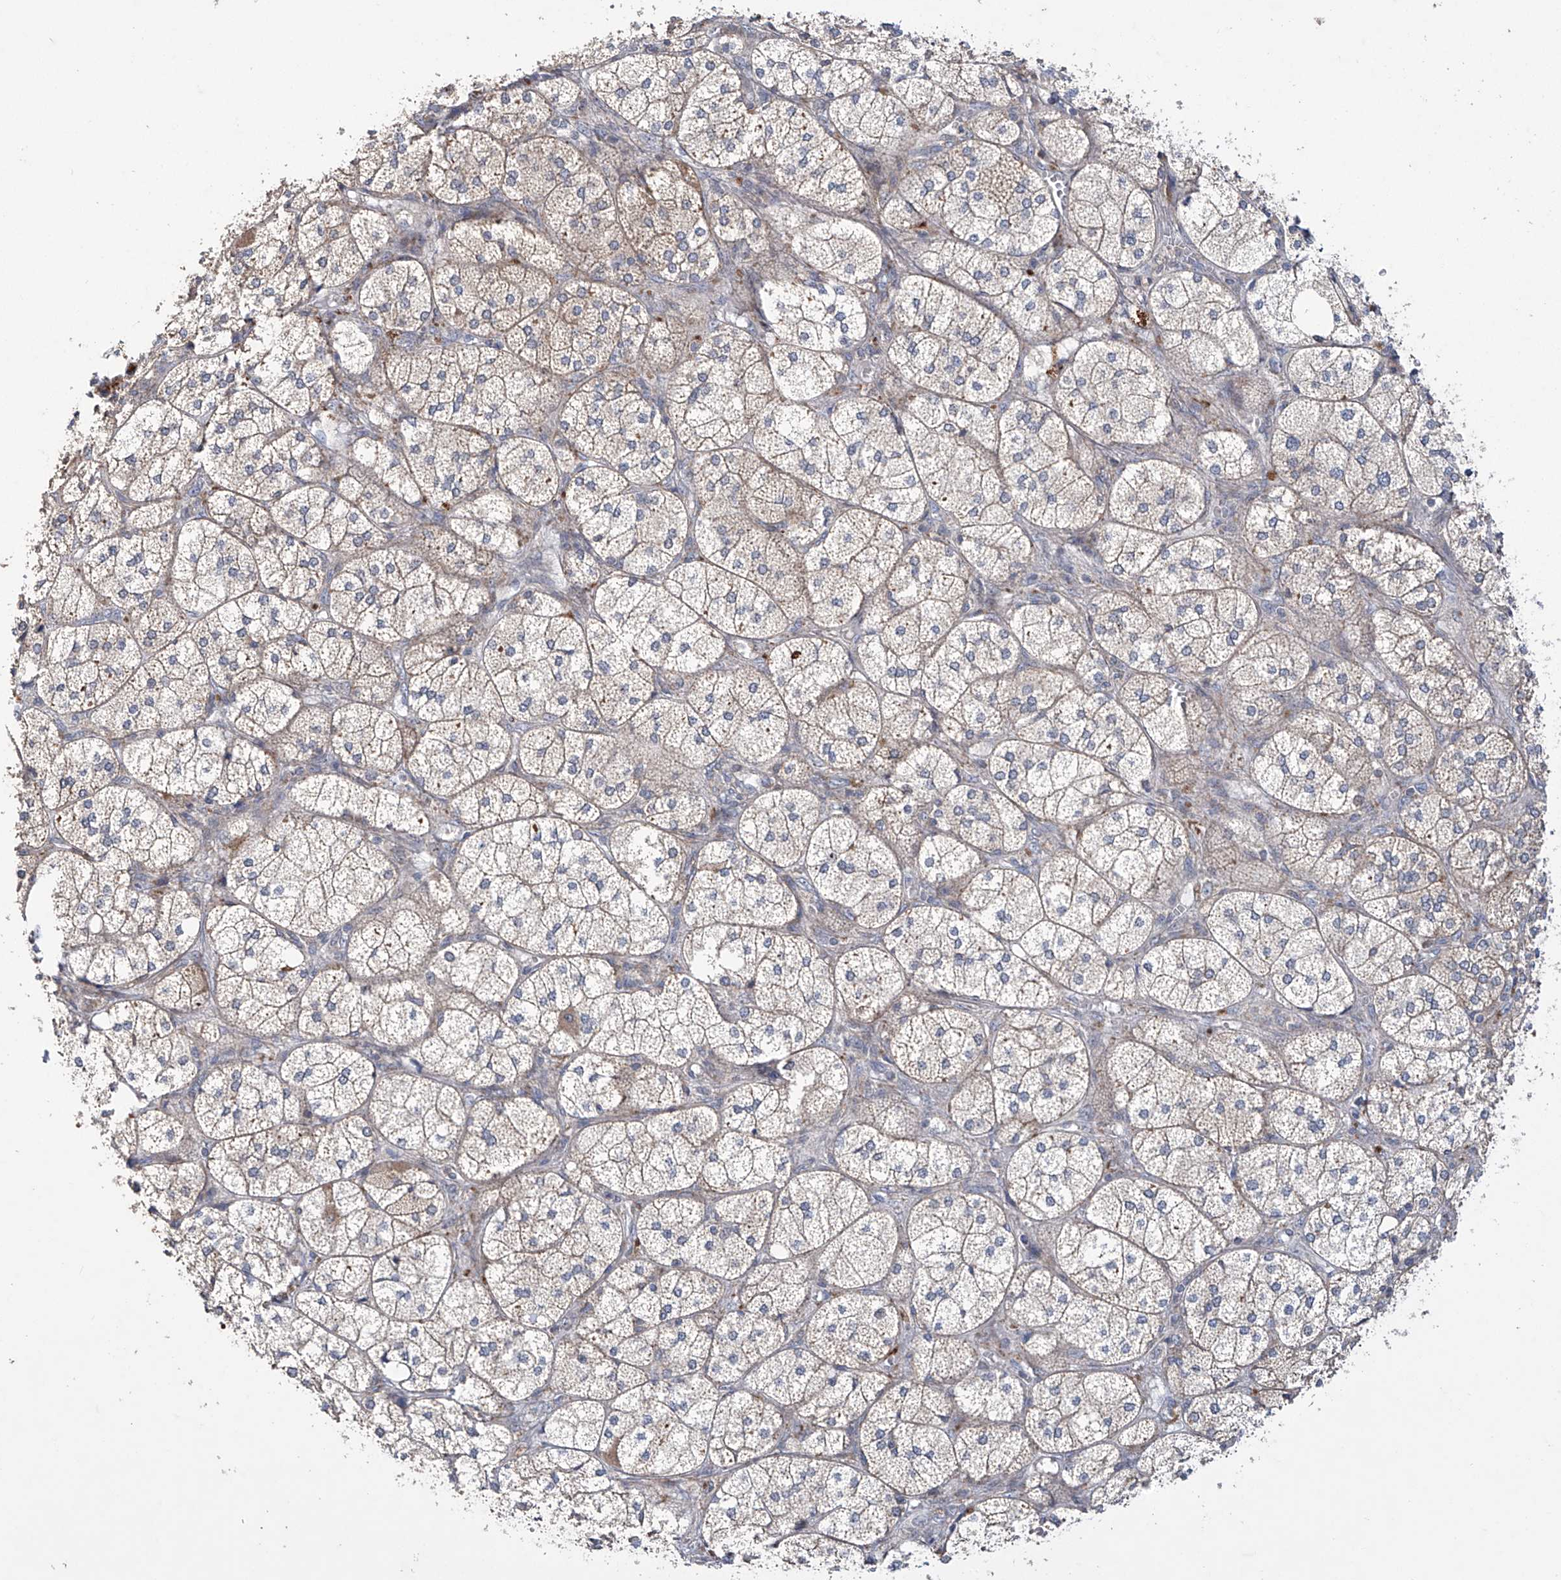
{"staining": {"intensity": "moderate", "quantity": "25%-75%", "location": "cytoplasmic/membranous"}, "tissue": "adrenal gland", "cell_type": "Glandular cells", "image_type": "normal", "snomed": [{"axis": "morphology", "description": "Normal tissue, NOS"}, {"axis": "topography", "description": "Adrenal gland"}], "caption": "Brown immunohistochemical staining in normal human adrenal gland displays moderate cytoplasmic/membranous staining in approximately 25%-75% of glandular cells.", "gene": "TRIM60", "patient": {"sex": "female", "age": 61}}